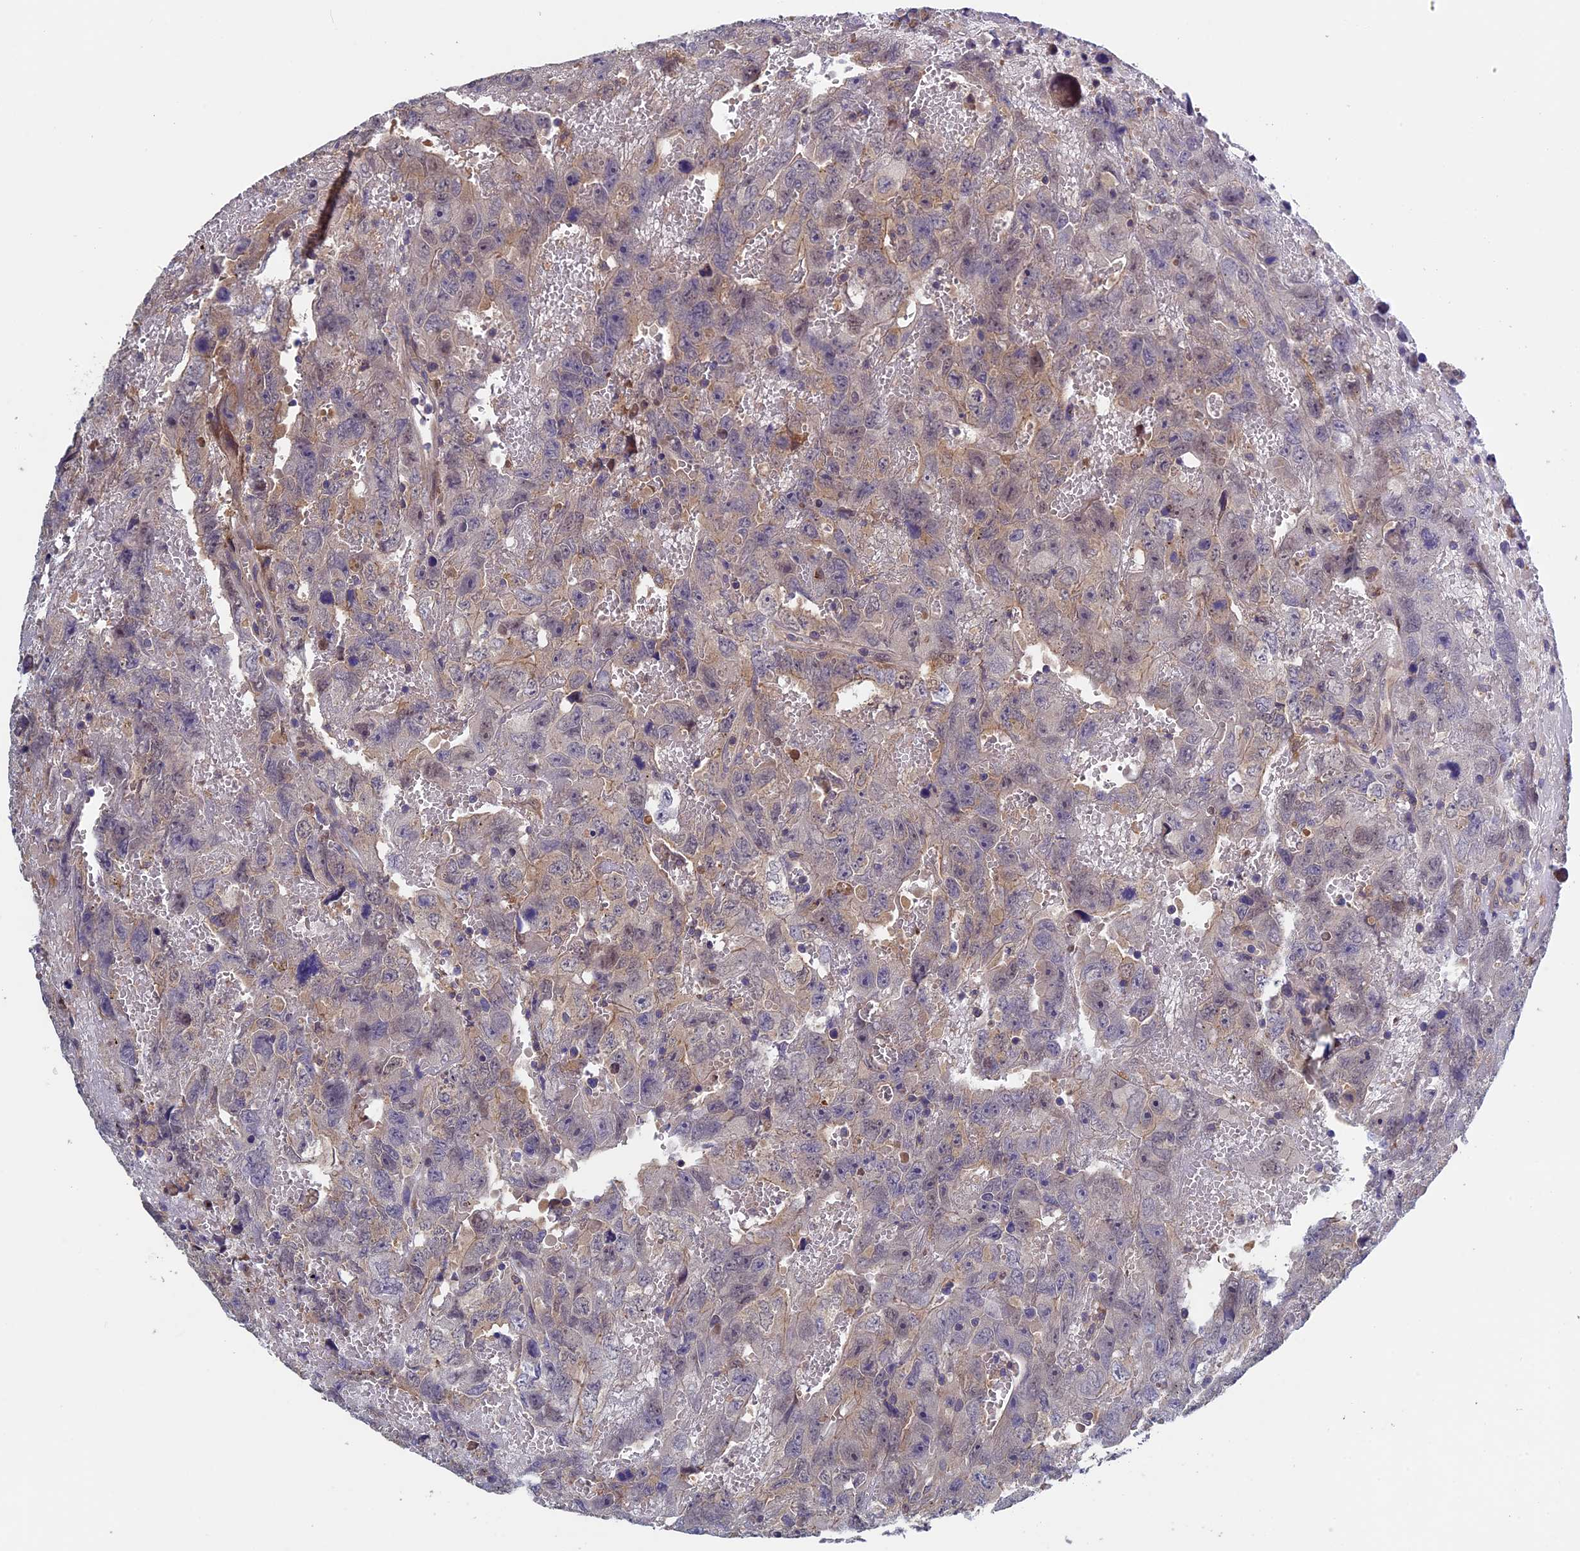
{"staining": {"intensity": "weak", "quantity": "<25%", "location": "cytoplasmic/membranous"}, "tissue": "testis cancer", "cell_type": "Tumor cells", "image_type": "cancer", "snomed": [{"axis": "morphology", "description": "Carcinoma, Embryonal, NOS"}, {"axis": "topography", "description": "Testis"}], "caption": "There is no significant expression in tumor cells of embryonal carcinoma (testis).", "gene": "LCMT1", "patient": {"sex": "male", "age": 45}}